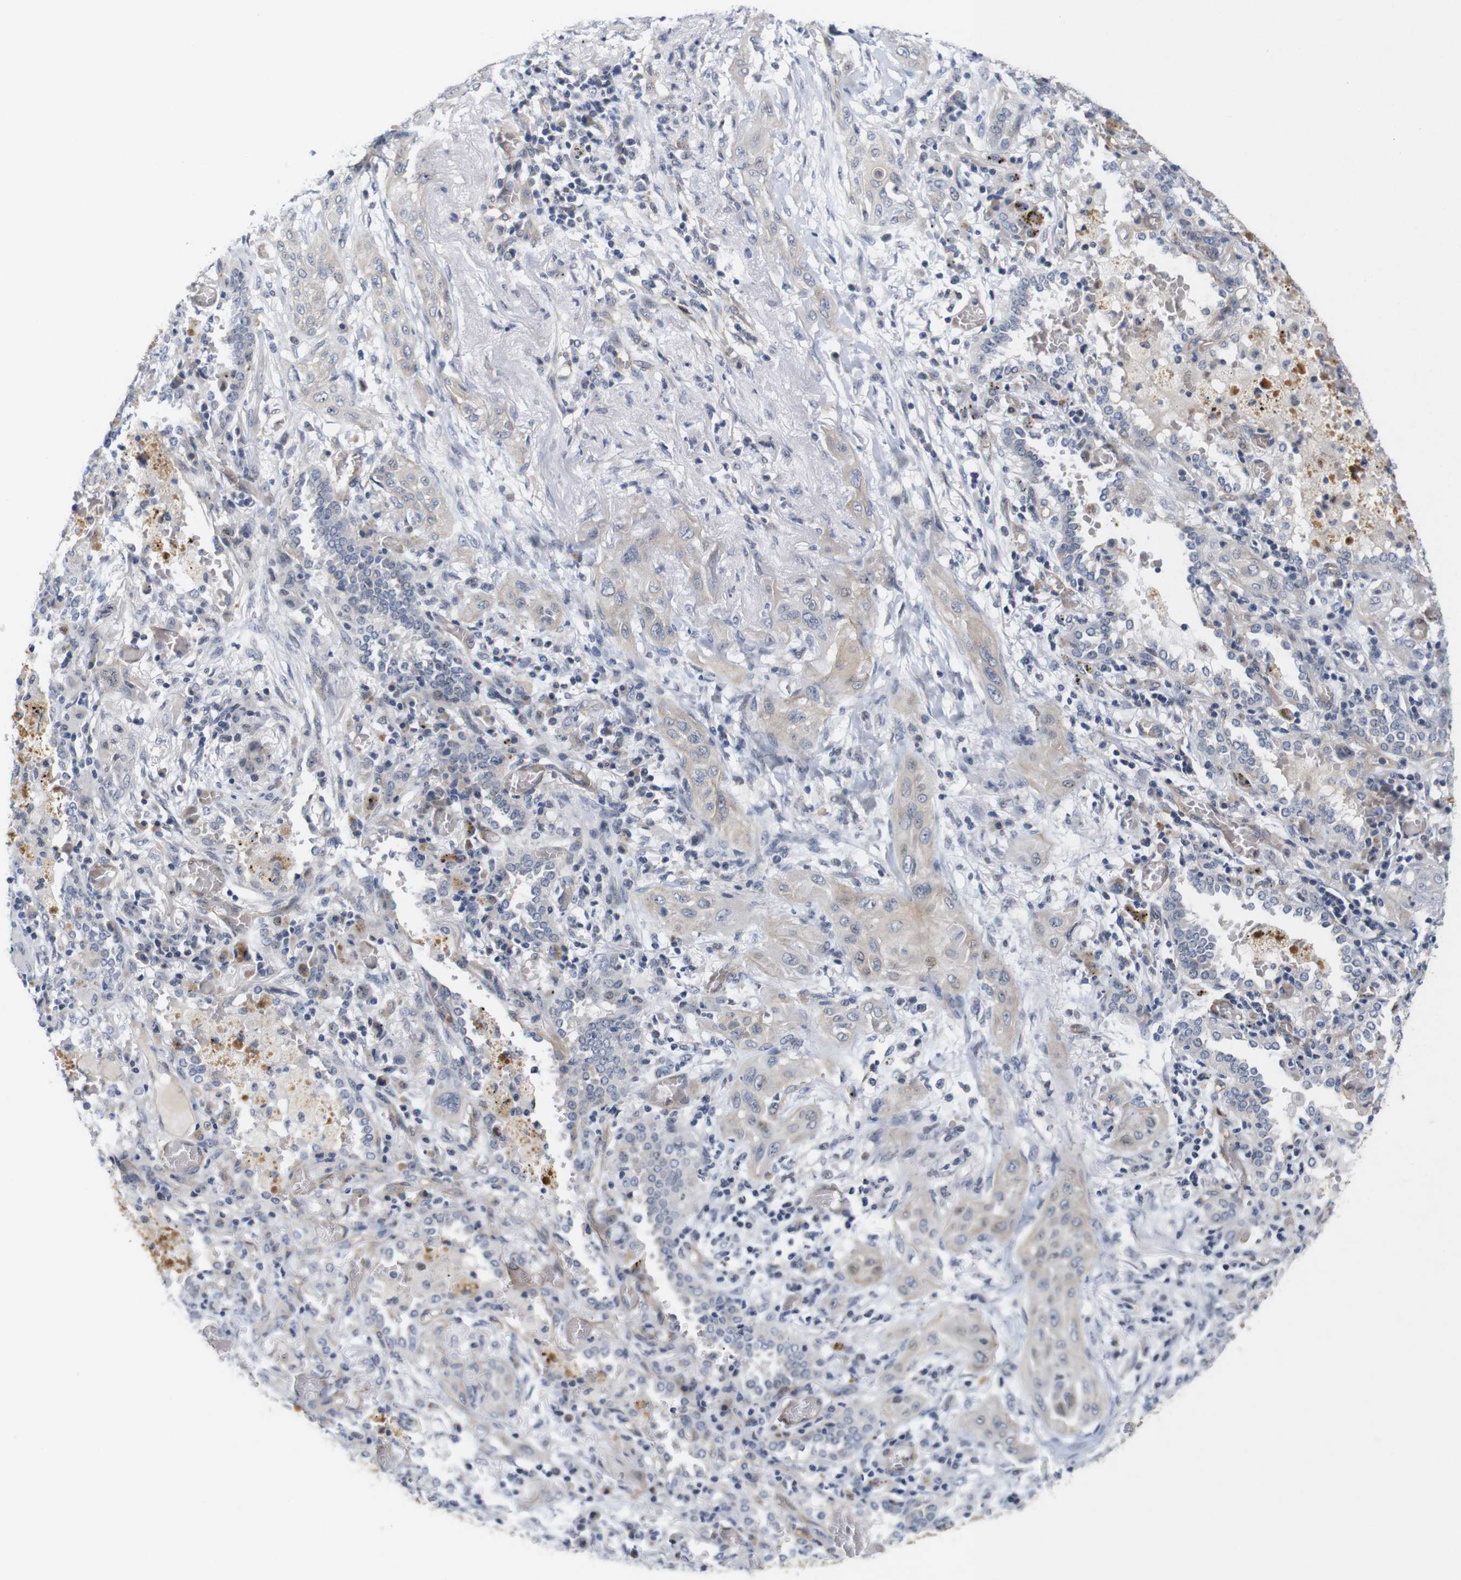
{"staining": {"intensity": "weak", "quantity": "25%-75%", "location": "cytoplasmic/membranous"}, "tissue": "lung cancer", "cell_type": "Tumor cells", "image_type": "cancer", "snomed": [{"axis": "morphology", "description": "Squamous cell carcinoma, NOS"}, {"axis": "topography", "description": "Lung"}], "caption": "This histopathology image demonstrates lung cancer stained with immunohistochemistry to label a protein in brown. The cytoplasmic/membranous of tumor cells show weak positivity for the protein. Nuclei are counter-stained blue.", "gene": "CYB561", "patient": {"sex": "female", "age": 47}}